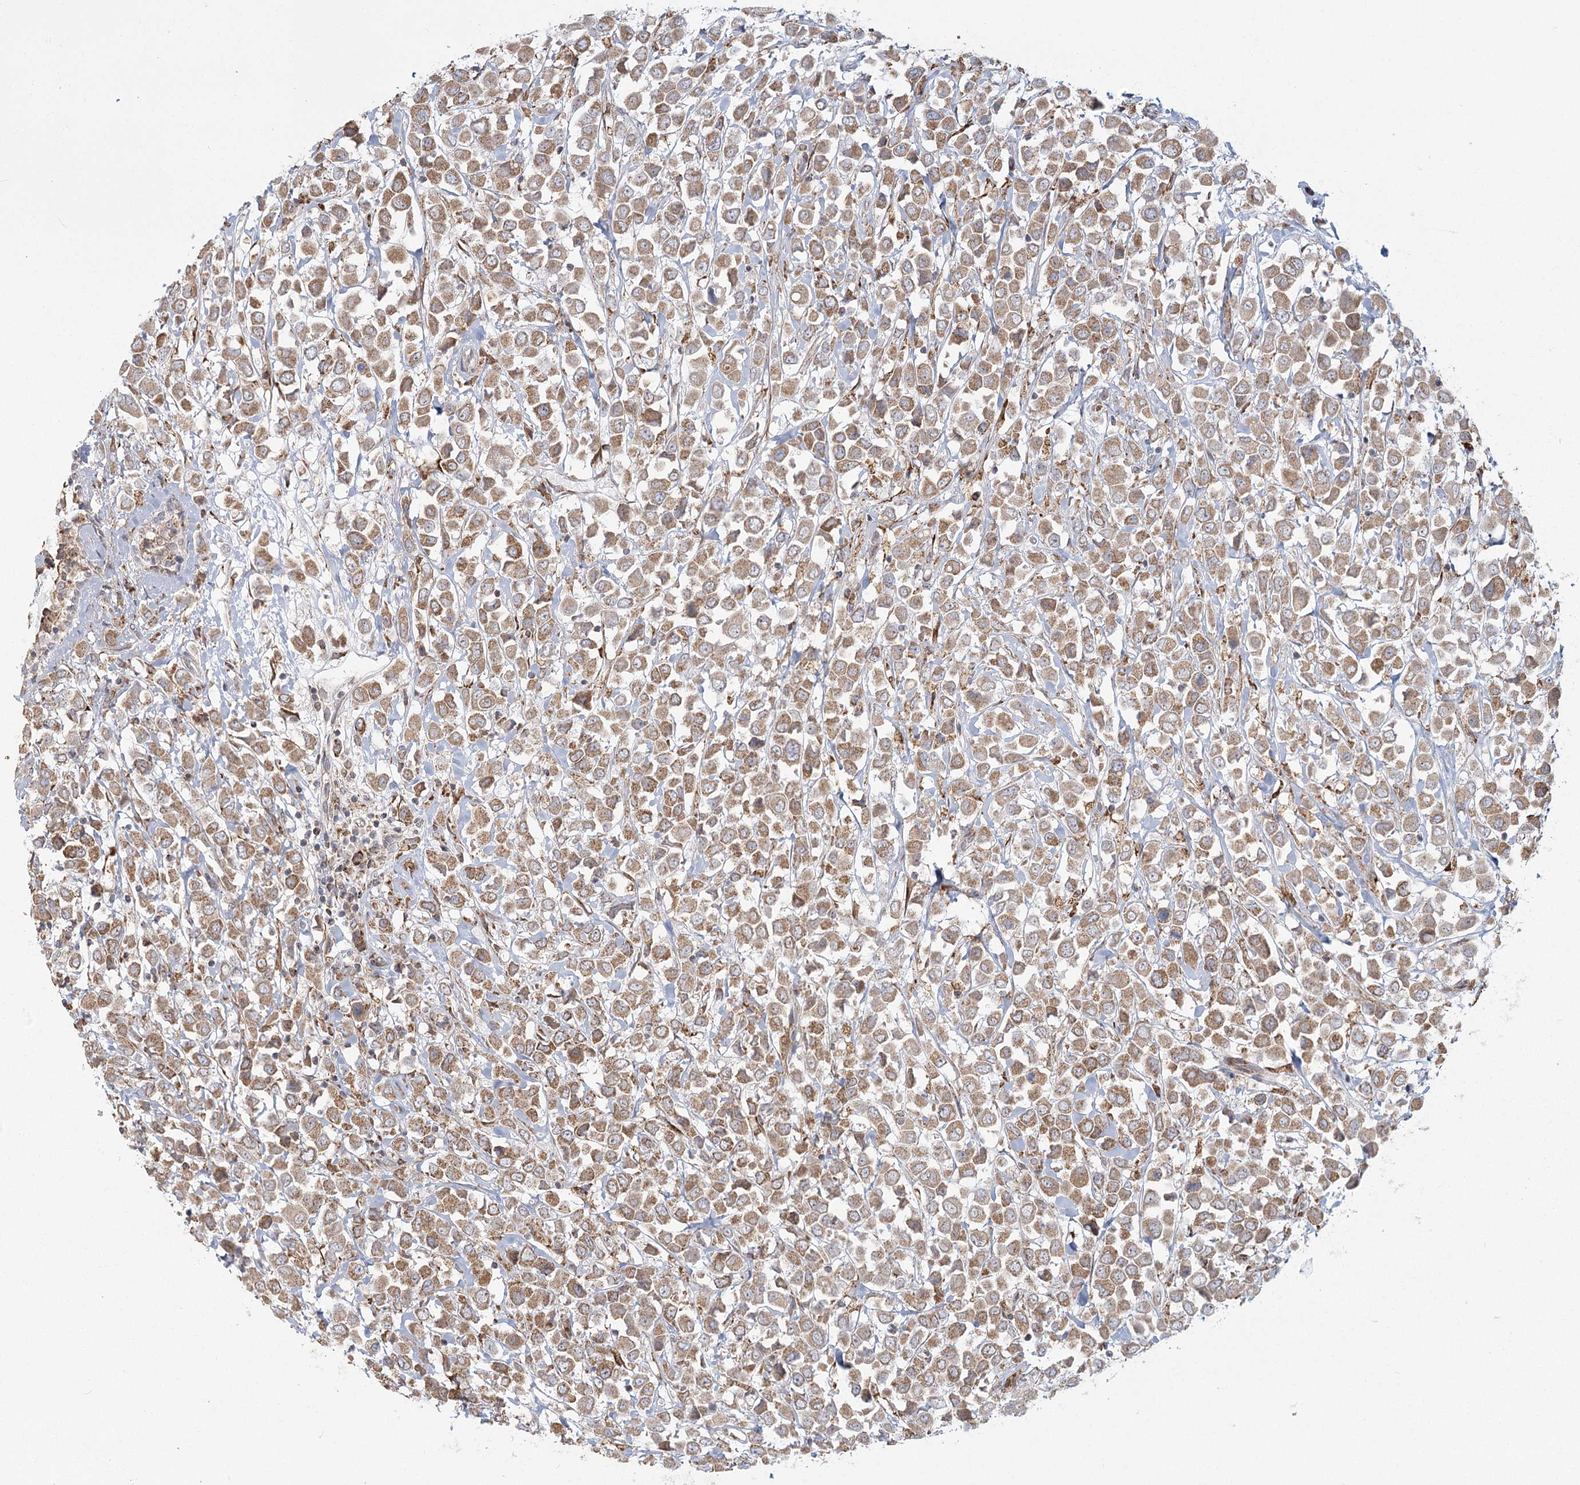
{"staining": {"intensity": "moderate", "quantity": ">75%", "location": "cytoplasmic/membranous"}, "tissue": "breast cancer", "cell_type": "Tumor cells", "image_type": "cancer", "snomed": [{"axis": "morphology", "description": "Duct carcinoma"}, {"axis": "topography", "description": "Breast"}], "caption": "A photomicrograph showing moderate cytoplasmic/membranous positivity in approximately >75% of tumor cells in infiltrating ductal carcinoma (breast), as visualized by brown immunohistochemical staining.", "gene": "LACTB", "patient": {"sex": "female", "age": 61}}